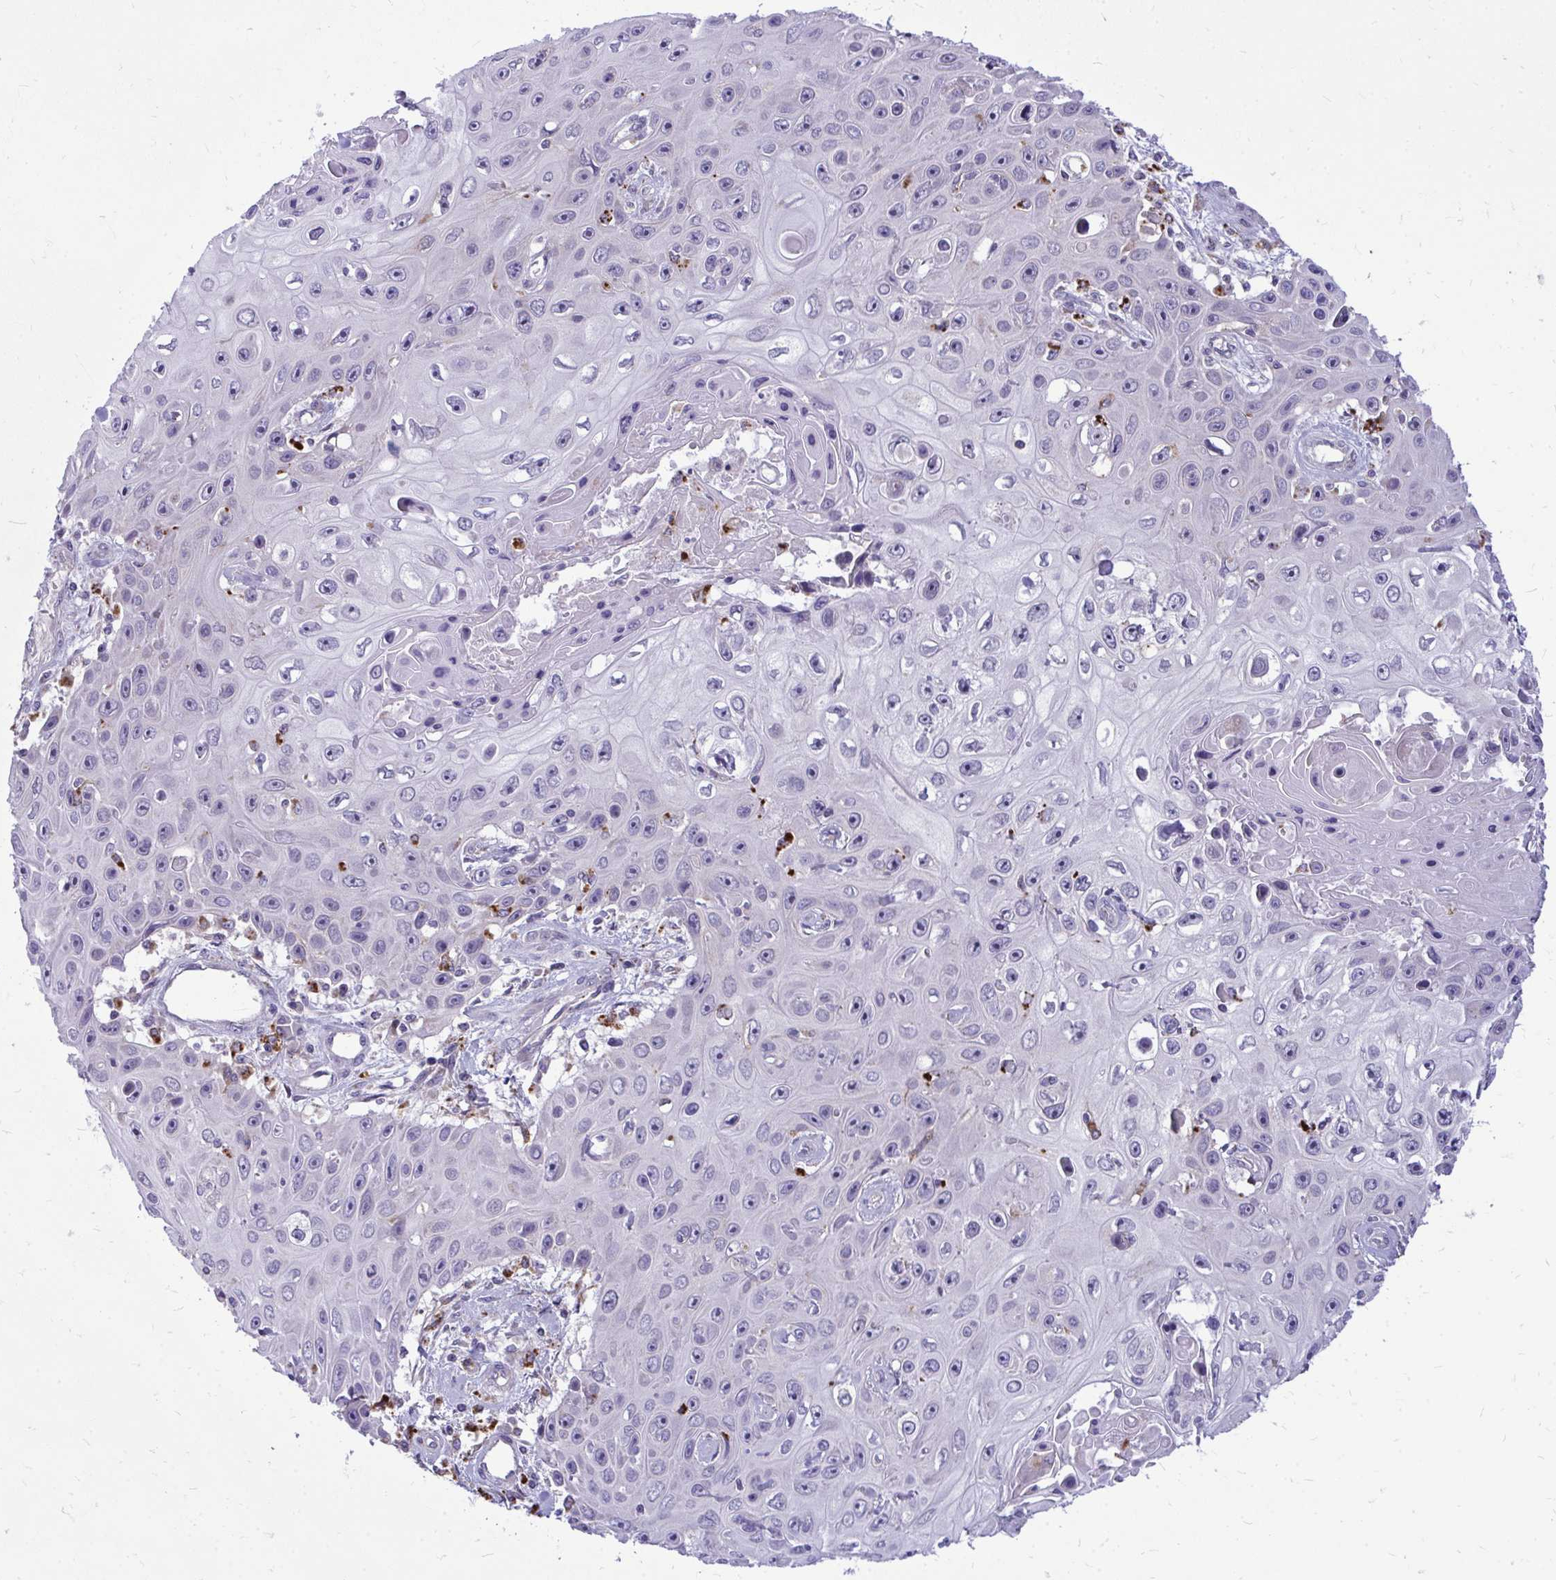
{"staining": {"intensity": "negative", "quantity": "none", "location": "none"}, "tissue": "skin cancer", "cell_type": "Tumor cells", "image_type": "cancer", "snomed": [{"axis": "morphology", "description": "Squamous cell carcinoma, NOS"}, {"axis": "topography", "description": "Skin"}], "caption": "Protein analysis of skin squamous cell carcinoma displays no significant positivity in tumor cells. Brightfield microscopy of IHC stained with DAB (3,3'-diaminobenzidine) (brown) and hematoxylin (blue), captured at high magnification.", "gene": "ZSCAN25", "patient": {"sex": "male", "age": 82}}